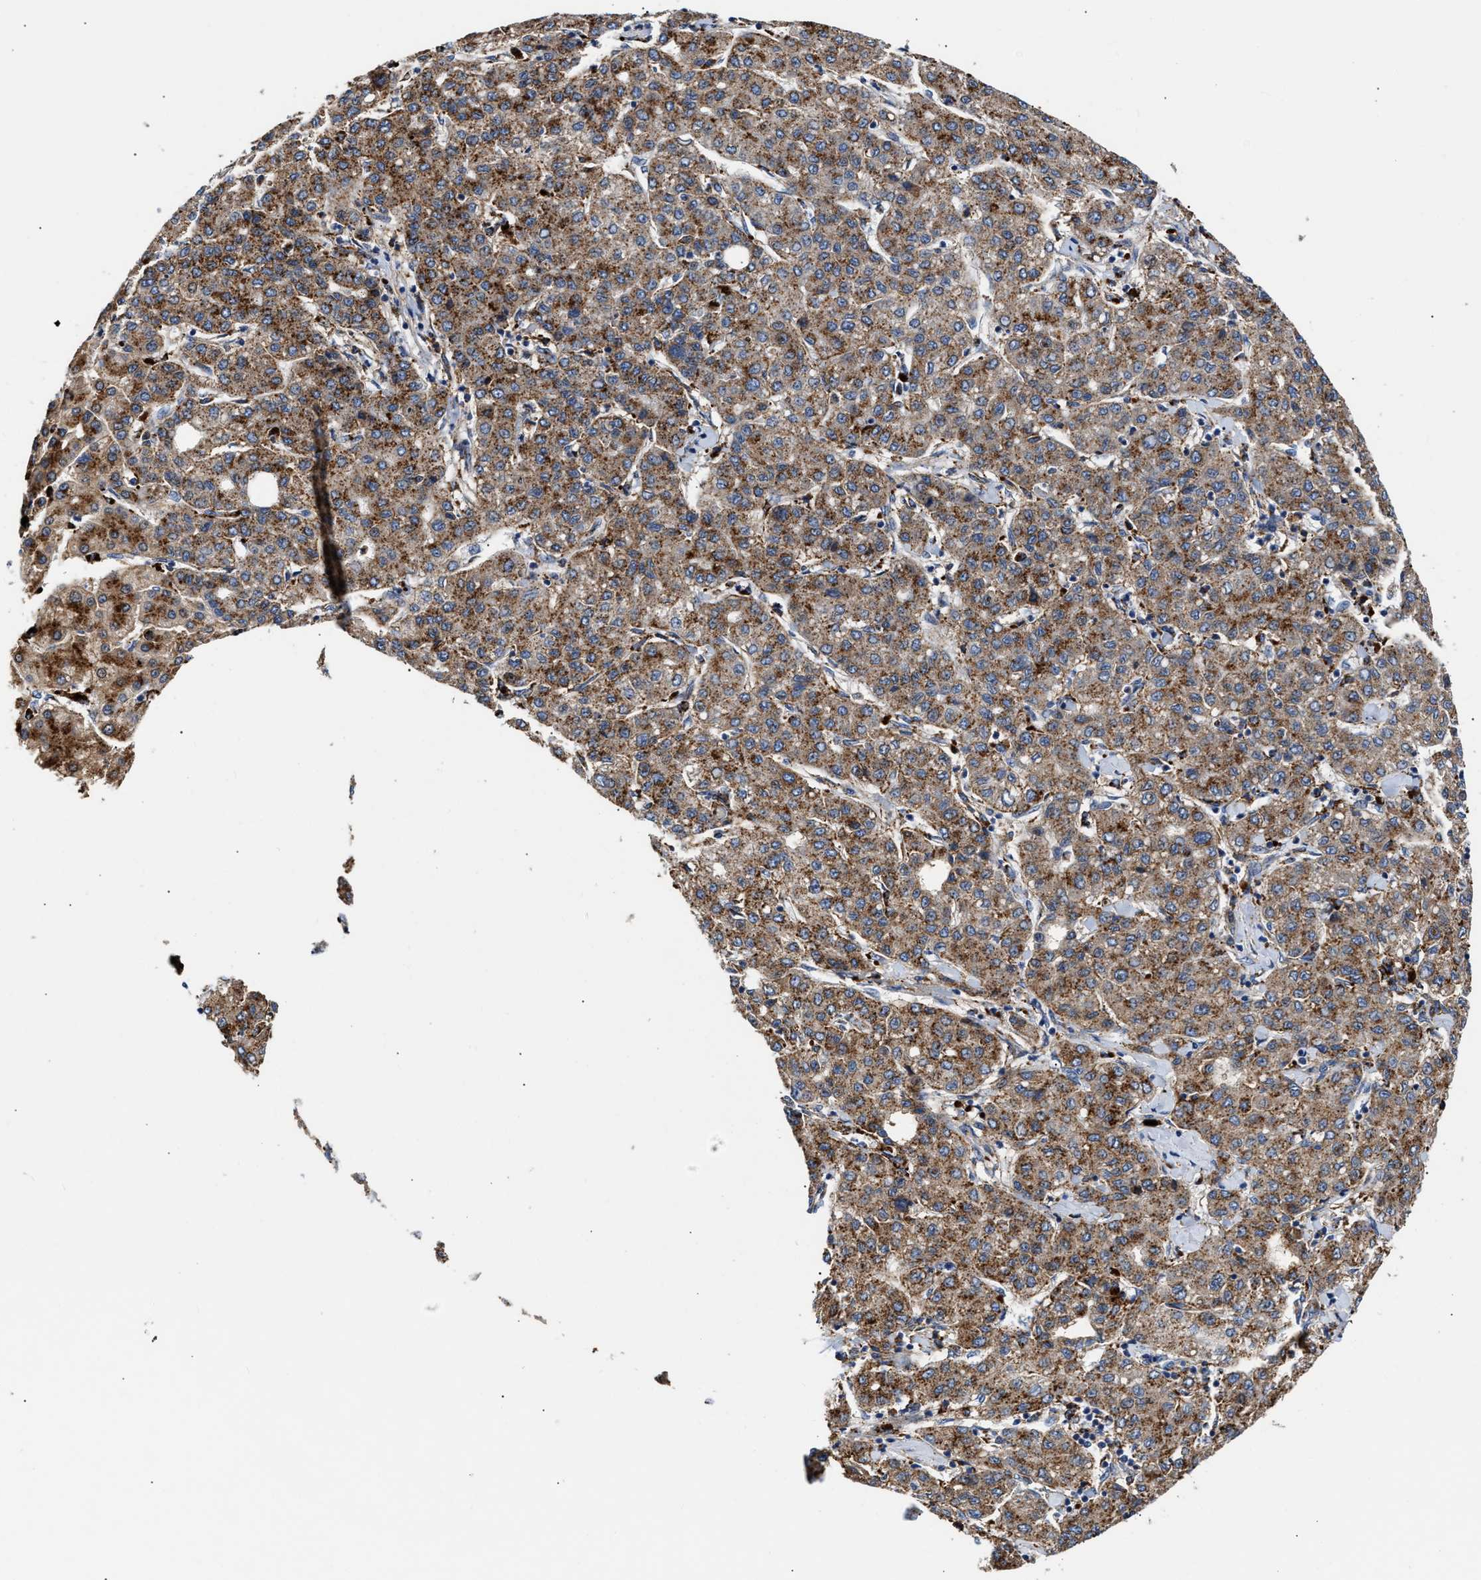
{"staining": {"intensity": "moderate", "quantity": ">75%", "location": "cytoplasmic/membranous"}, "tissue": "liver cancer", "cell_type": "Tumor cells", "image_type": "cancer", "snomed": [{"axis": "morphology", "description": "Carcinoma, Hepatocellular, NOS"}, {"axis": "topography", "description": "Liver"}], "caption": "This is a histology image of immunohistochemistry staining of hepatocellular carcinoma (liver), which shows moderate expression in the cytoplasmic/membranous of tumor cells.", "gene": "CCDC146", "patient": {"sex": "male", "age": 65}}